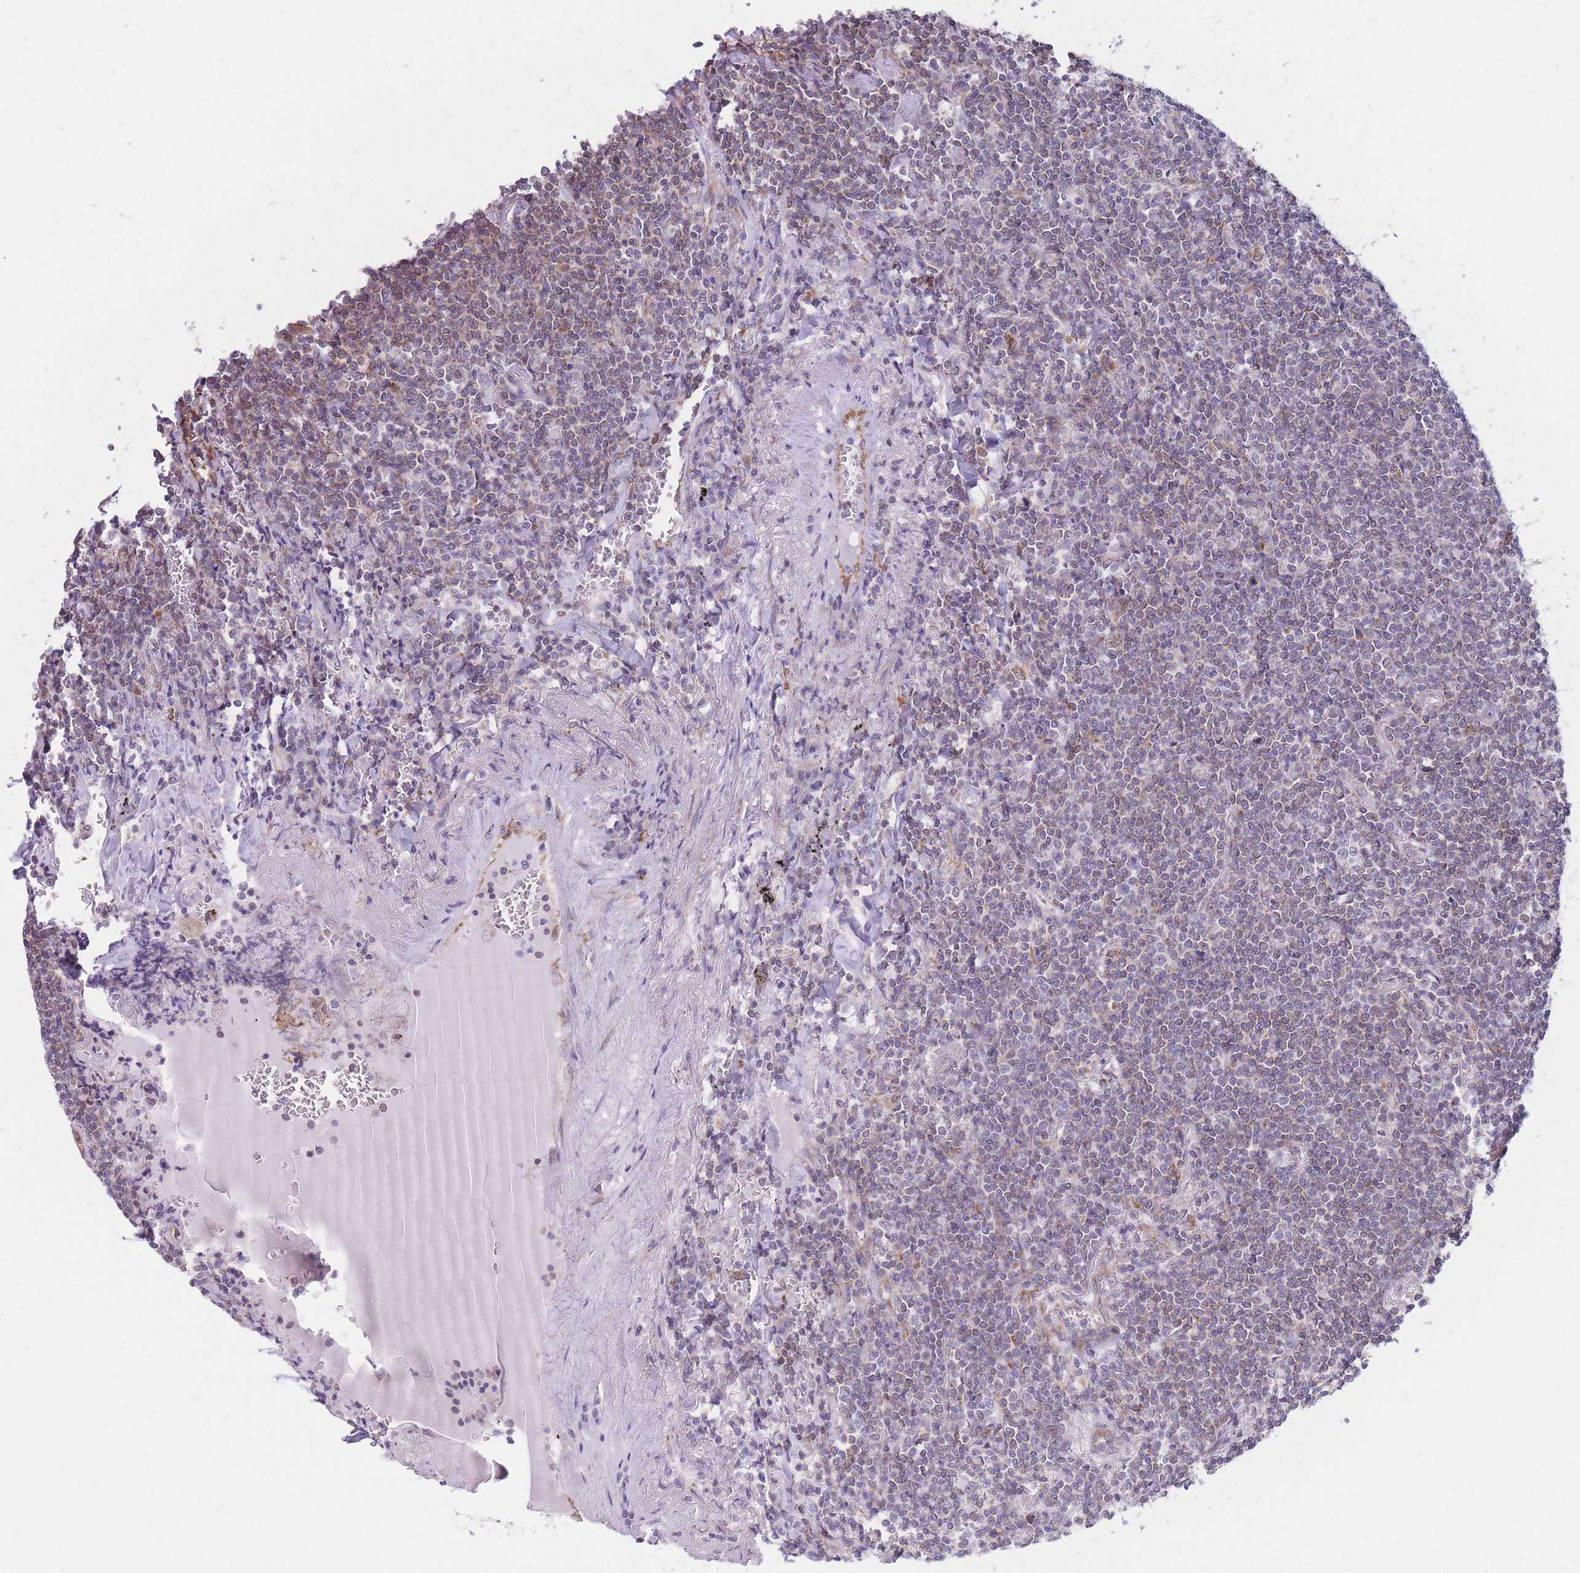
{"staining": {"intensity": "negative", "quantity": "none", "location": "none"}, "tissue": "lymphoma", "cell_type": "Tumor cells", "image_type": "cancer", "snomed": [{"axis": "morphology", "description": "Malignant lymphoma, non-Hodgkin's type, Low grade"}, {"axis": "topography", "description": "Lung"}], "caption": "Photomicrograph shows no protein expression in tumor cells of low-grade malignant lymphoma, non-Hodgkin's type tissue.", "gene": "AK9", "patient": {"sex": "female", "age": 71}}